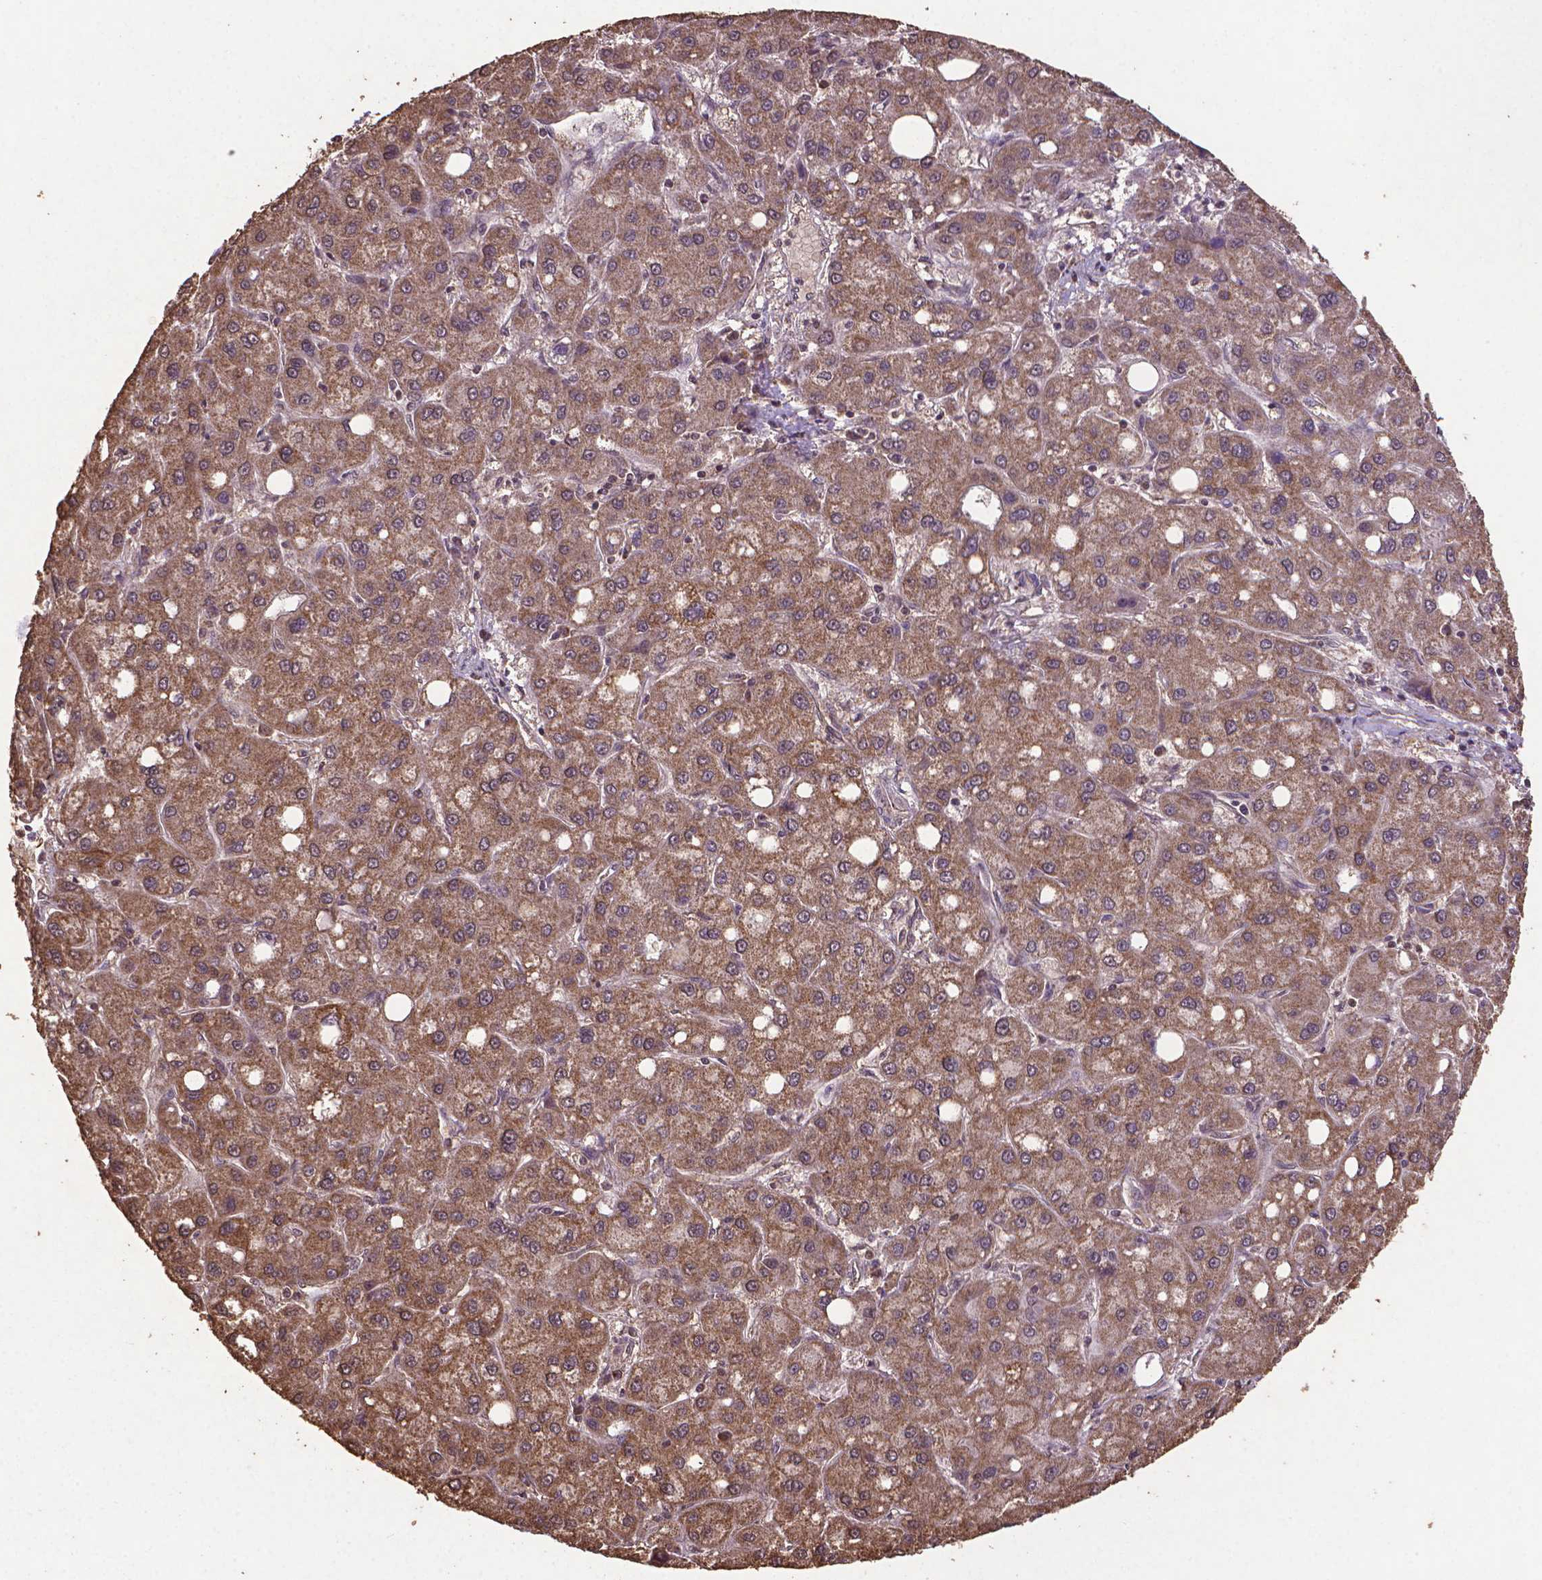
{"staining": {"intensity": "moderate", "quantity": ">75%", "location": "cytoplasmic/membranous"}, "tissue": "liver cancer", "cell_type": "Tumor cells", "image_type": "cancer", "snomed": [{"axis": "morphology", "description": "Carcinoma, Hepatocellular, NOS"}, {"axis": "topography", "description": "Liver"}], "caption": "Immunohistochemical staining of human liver hepatocellular carcinoma reveals moderate cytoplasmic/membranous protein staining in approximately >75% of tumor cells.", "gene": "DCAF1", "patient": {"sex": "male", "age": 73}}